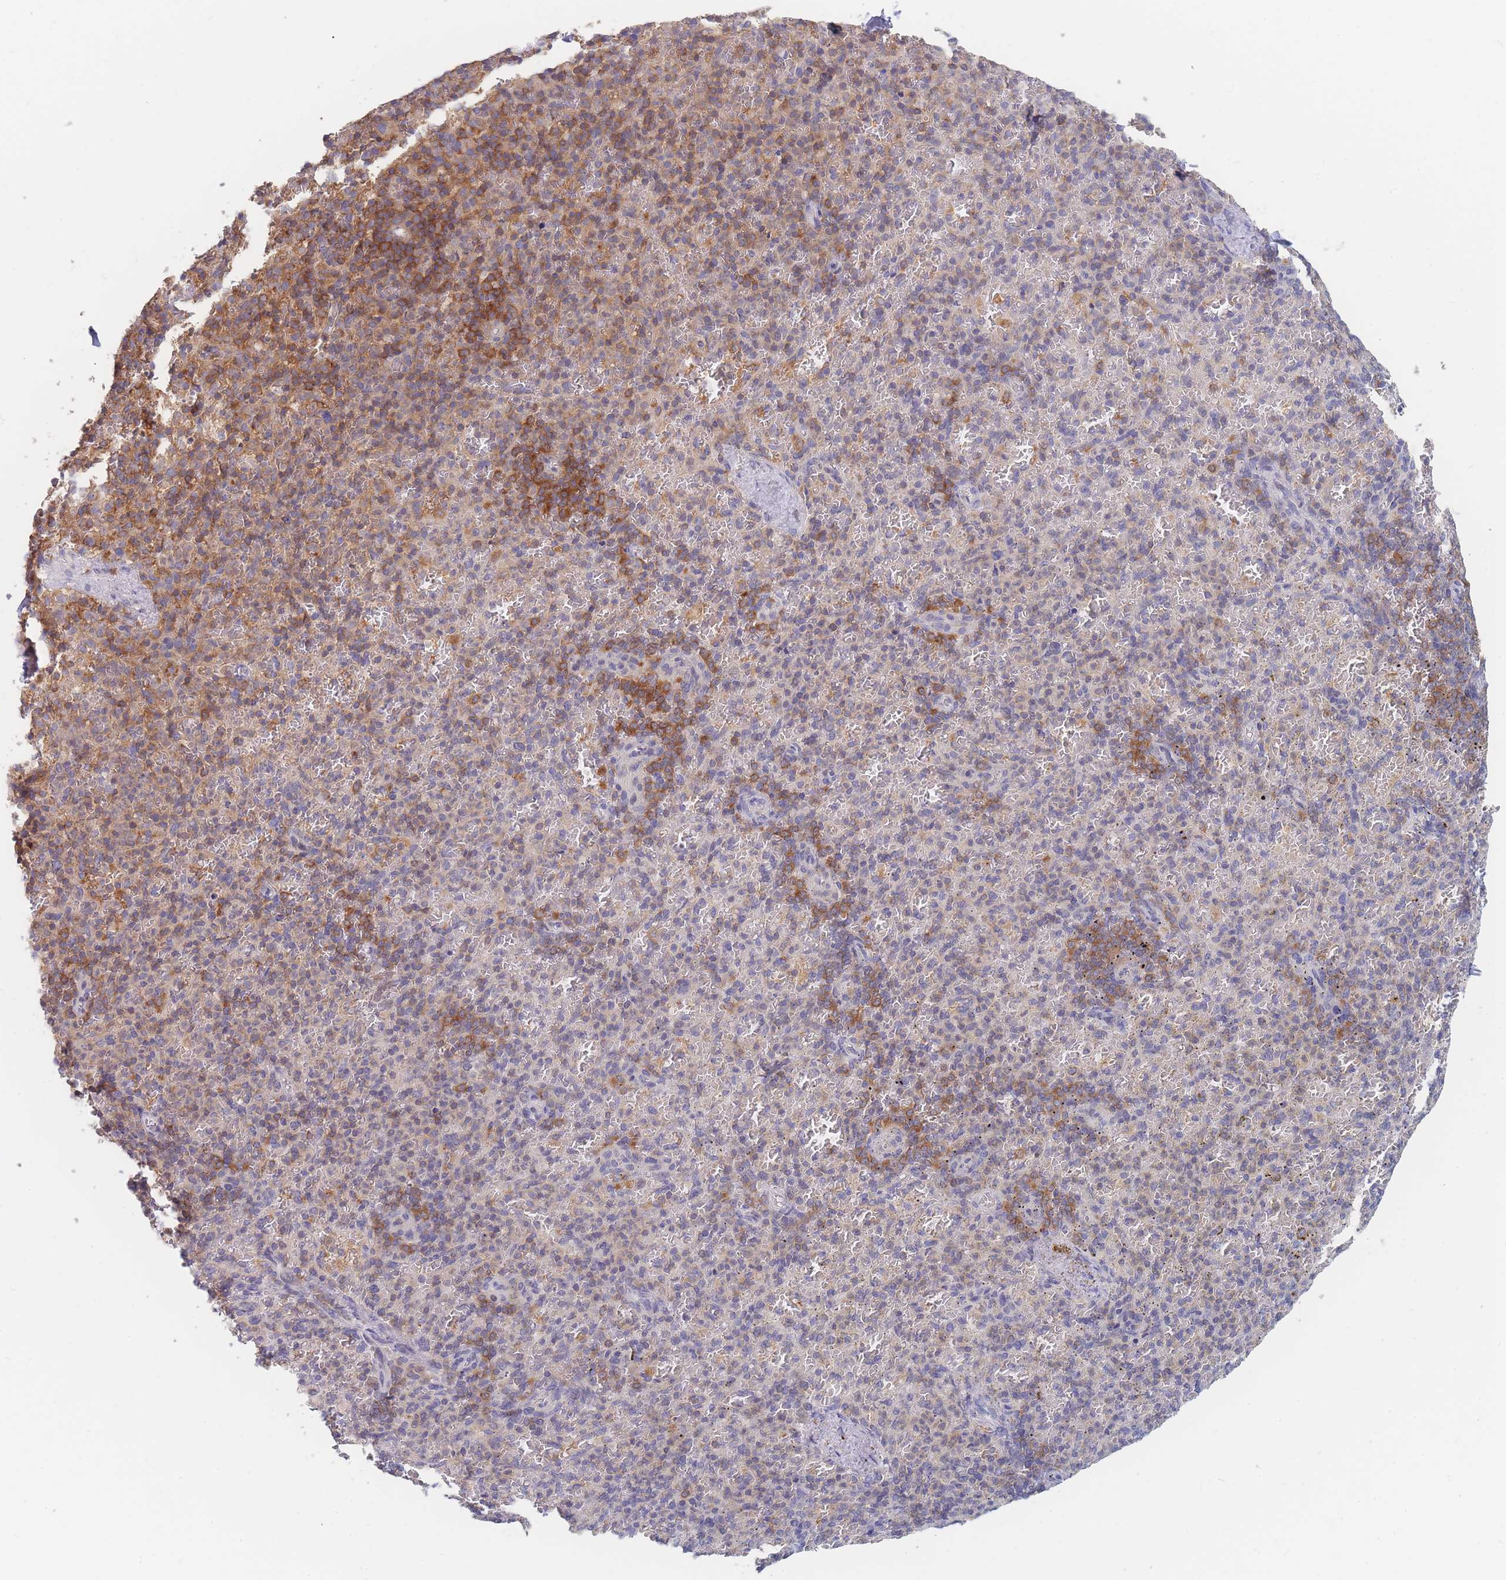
{"staining": {"intensity": "weak", "quantity": "<25%", "location": "cytoplasmic/membranous"}, "tissue": "spleen", "cell_type": "Cells in red pulp", "image_type": "normal", "snomed": [{"axis": "morphology", "description": "Normal tissue, NOS"}, {"axis": "topography", "description": "Spleen"}], "caption": "Protein analysis of unremarkable spleen reveals no significant positivity in cells in red pulp. (DAB IHC, high magnification).", "gene": "PPP6C", "patient": {"sex": "female", "age": 74}}